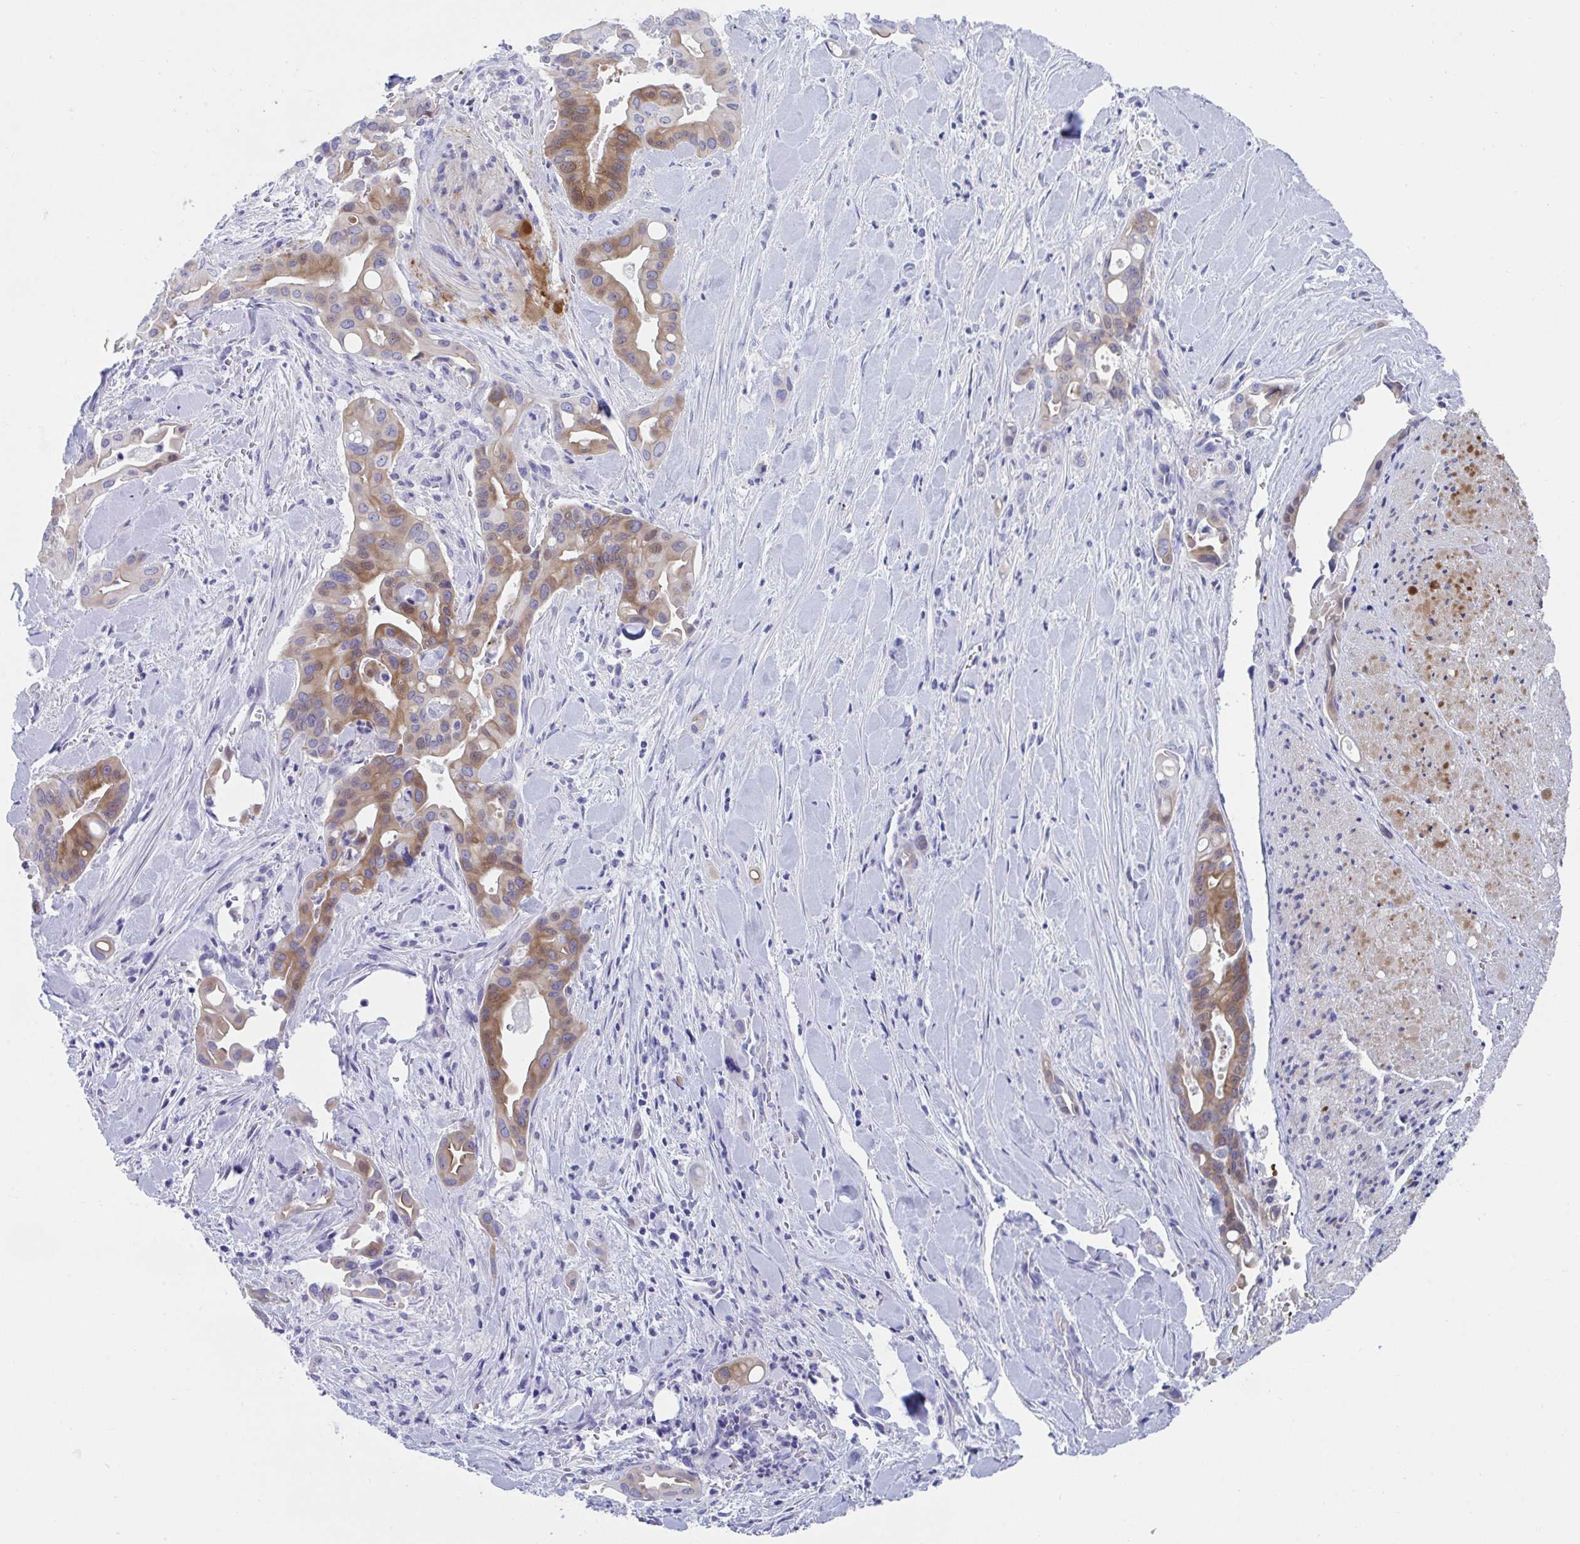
{"staining": {"intensity": "moderate", "quantity": "25%-75%", "location": "cytoplasmic/membranous,nuclear"}, "tissue": "liver cancer", "cell_type": "Tumor cells", "image_type": "cancer", "snomed": [{"axis": "morphology", "description": "Cholangiocarcinoma"}, {"axis": "topography", "description": "Liver"}], "caption": "Liver cancer (cholangiocarcinoma) tissue displays moderate cytoplasmic/membranous and nuclear positivity in about 25%-75% of tumor cells The staining was performed using DAB (3,3'-diaminobenzidine) to visualize the protein expression in brown, while the nuclei were stained in blue with hematoxylin (Magnification: 20x).", "gene": "TTC30B", "patient": {"sex": "female", "age": 68}}